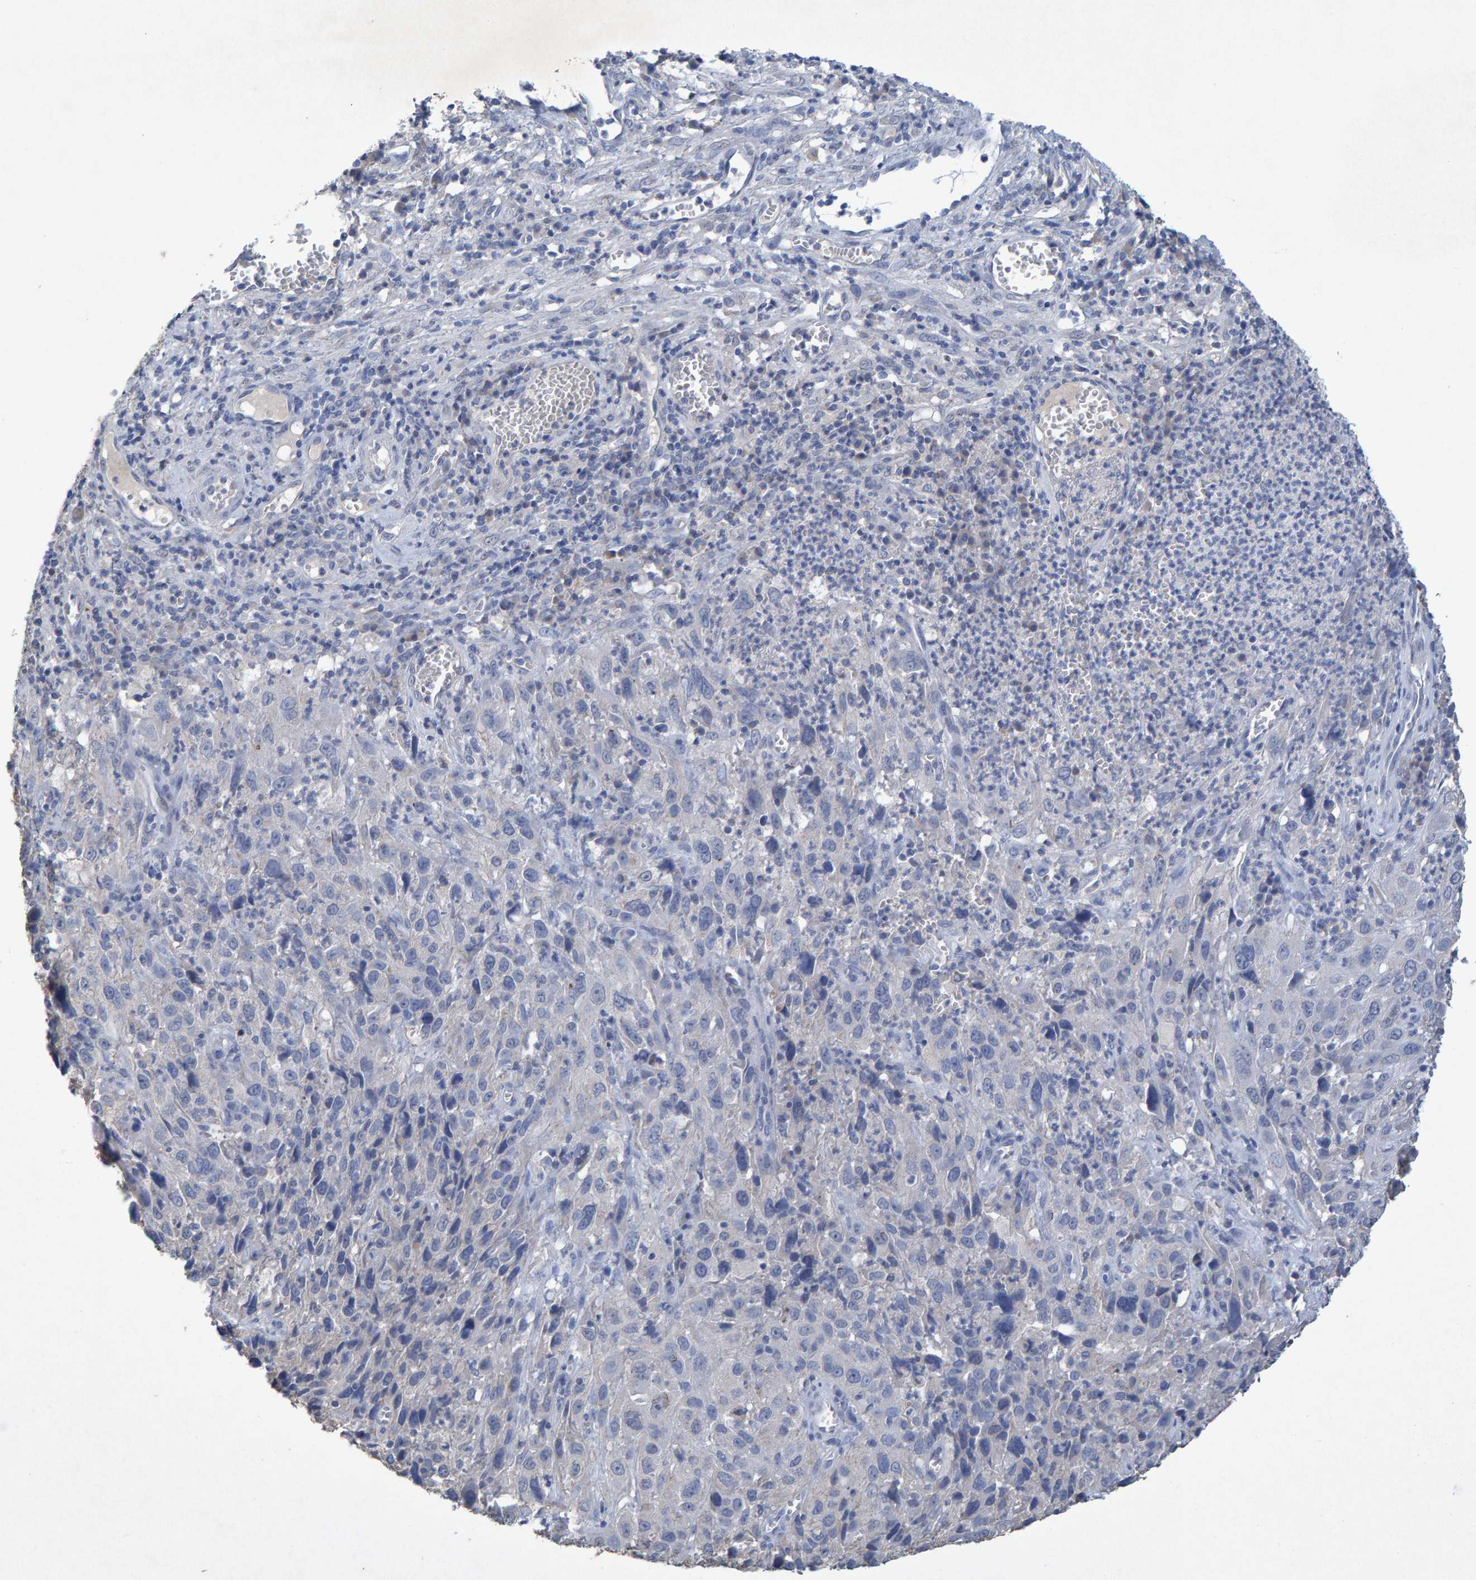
{"staining": {"intensity": "negative", "quantity": "none", "location": "none"}, "tissue": "cervical cancer", "cell_type": "Tumor cells", "image_type": "cancer", "snomed": [{"axis": "morphology", "description": "Squamous cell carcinoma, NOS"}, {"axis": "topography", "description": "Cervix"}], "caption": "The histopathology image reveals no significant expression in tumor cells of cervical cancer.", "gene": "CTH", "patient": {"sex": "female", "age": 32}}